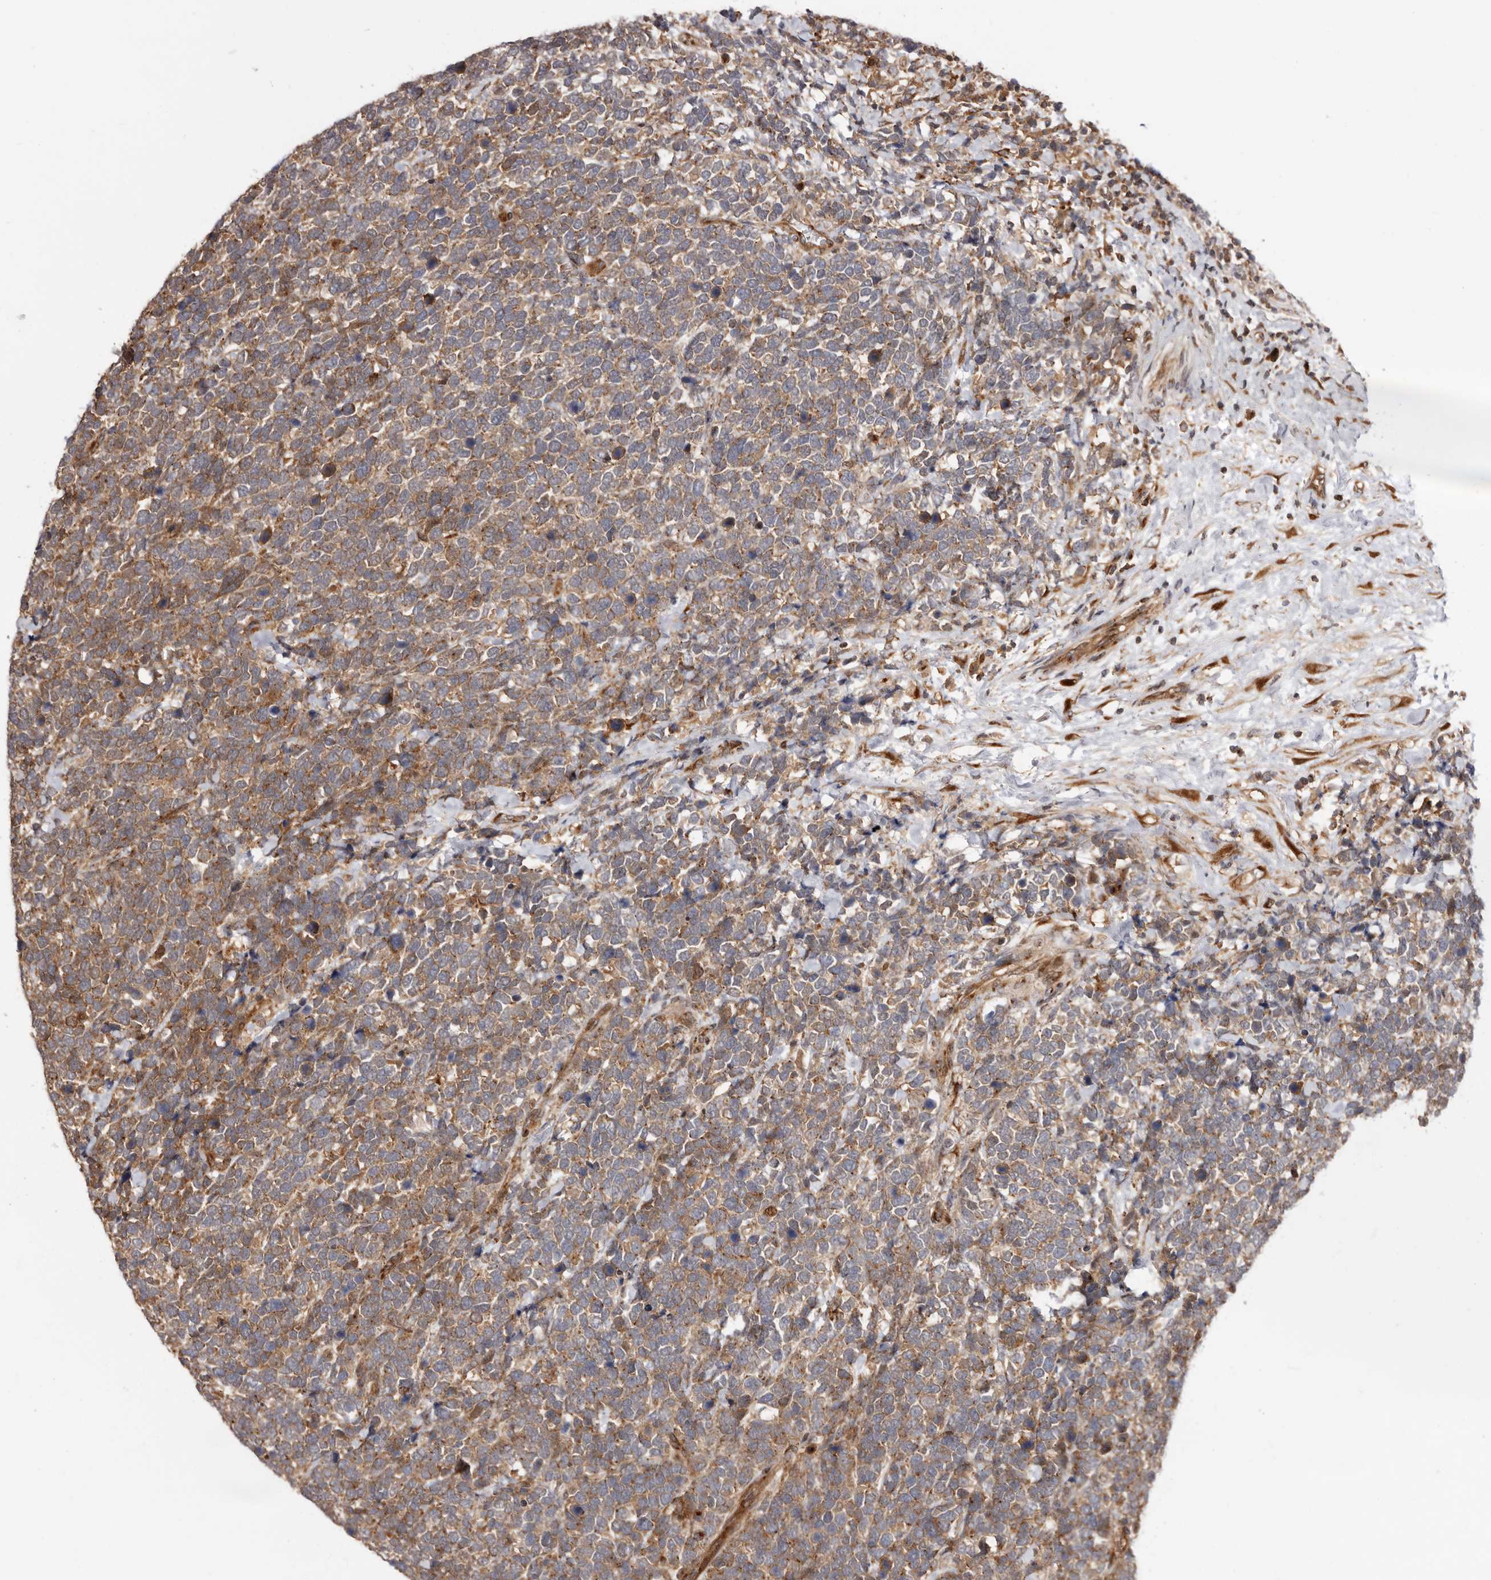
{"staining": {"intensity": "moderate", "quantity": "25%-75%", "location": "cytoplasmic/membranous"}, "tissue": "urothelial cancer", "cell_type": "Tumor cells", "image_type": "cancer", "snomed": [{"axis": "morphology", "description": "Urothelial carcinoma, High grade"}, {"axis": "topography", "description": "Urinary bladder"}], "caption": "IHC (DAB (3,3'-diaminobenzidine)) staining of human urothelial cancer displays moderate cytoplasmic/membranous protein staining in approximately 25%-75% of tumor cells. The protein of interest is shown in brown color, while the nuclei are stained blue.", "gene": "GPR27", "patient": {"sex": "female", "age": 82}}